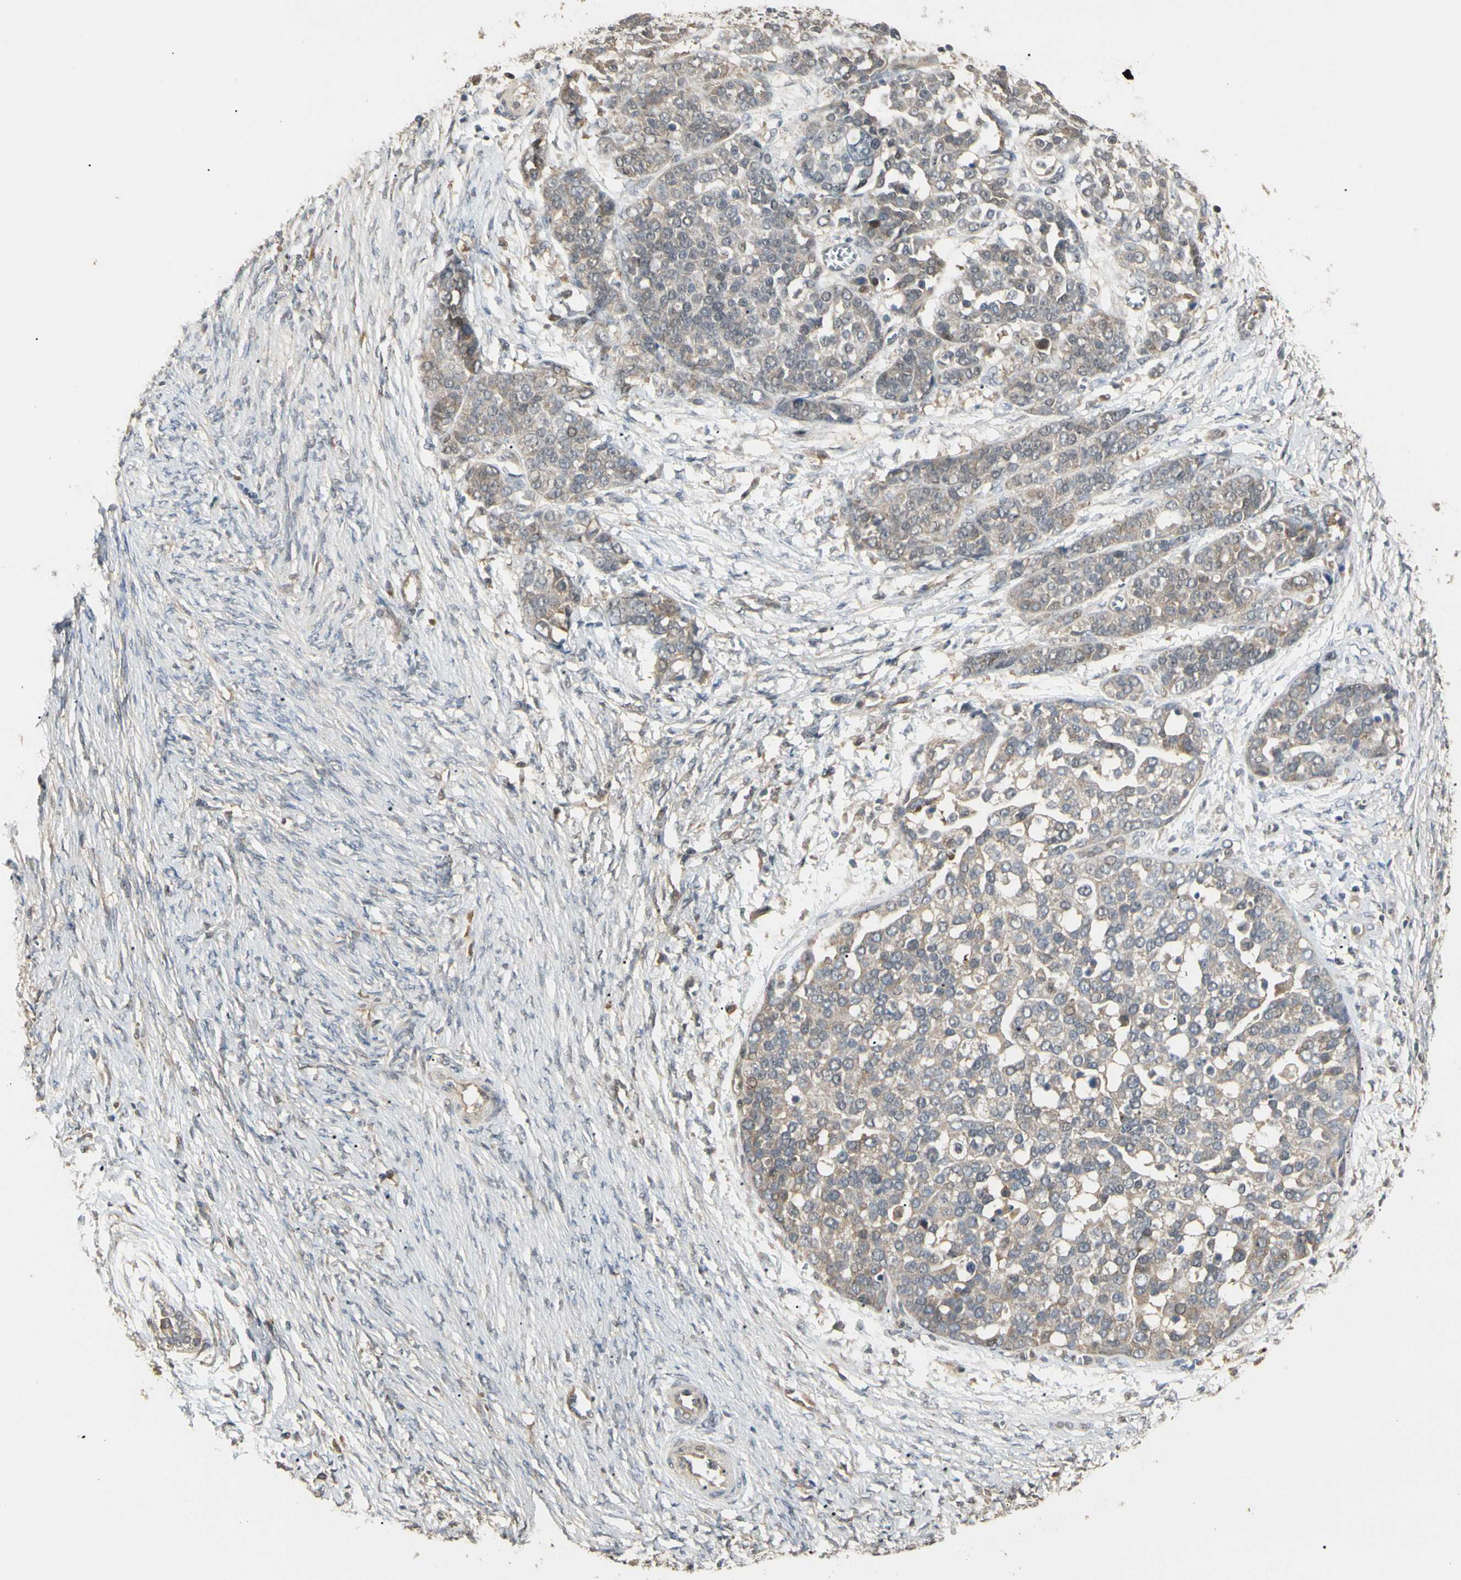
{"staining": {"intensity": "weak", "quantity": "25%-75%", "location": "cytoplasmic/membranous"}, "tissue": "ovarian cancer", "cell_type": "Tumor cells", "image_type": "cancer", "snomed": [{"axis": "morphology", "description": "Cystadenocarcinoma, serous, NOS"}, {"axis": "topography", "description": "Ovary"}], "caption": "Immunohistochemistry photomicrograph of ovarian cancer (serous cystadenocarcinoma) stained for a protein (brown), which displays low levels of weak cytoplasmic/membranous expression in about 25%-75% of tumor cells.", "gene": "ATG4C", "patient": {"sex": "female", "age": 44}}